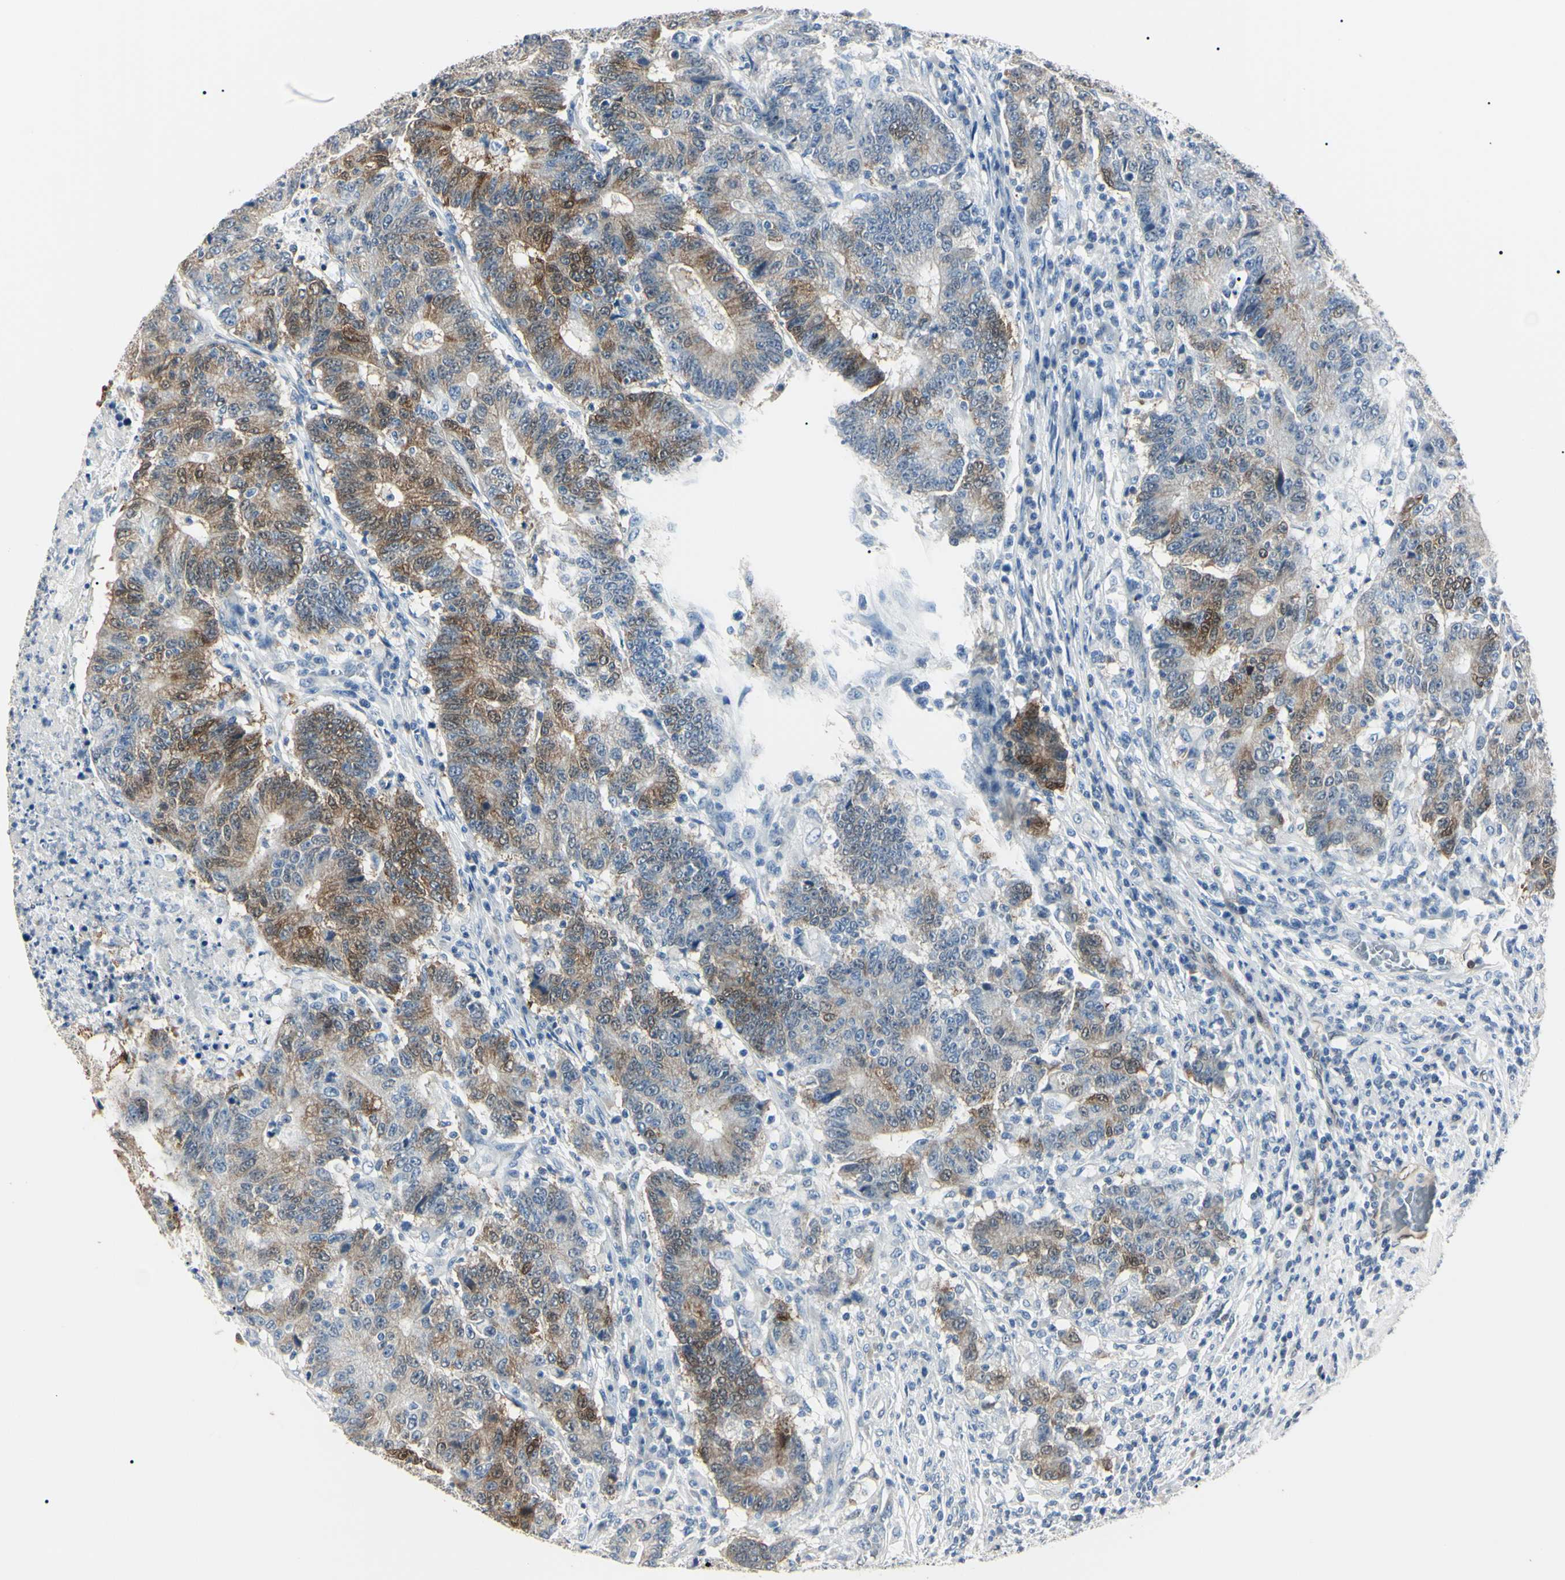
{"staining": {"intensity": "moderate", "quantity": "25%-75%", "location": "cytoplasmic/membranous,nuclear"}, "tissue": "colorectal cancer", "cell_type": "Tumor cells", "image_type": "cancer", "snomed": [{"axis": "morphology", "description": "Normal tissue, NOS"}, {"axis": "morphology", "description": "Adenocarcinoma, NOS"}, {"axis": "topography", "description": "Colon"}], "caption": "Immunohistochemistry (IHC) (DAB (3,3'-diaminobenzidine)) staining of colorectal cancer (adenocarcinoma) exhibits moderate cytoplasmic/membranous and nuclear protein positivity in about 25%-75% of tumor cells.", "gene": "AKR1C3", "patient": {"sex": "female", "age": 75}}